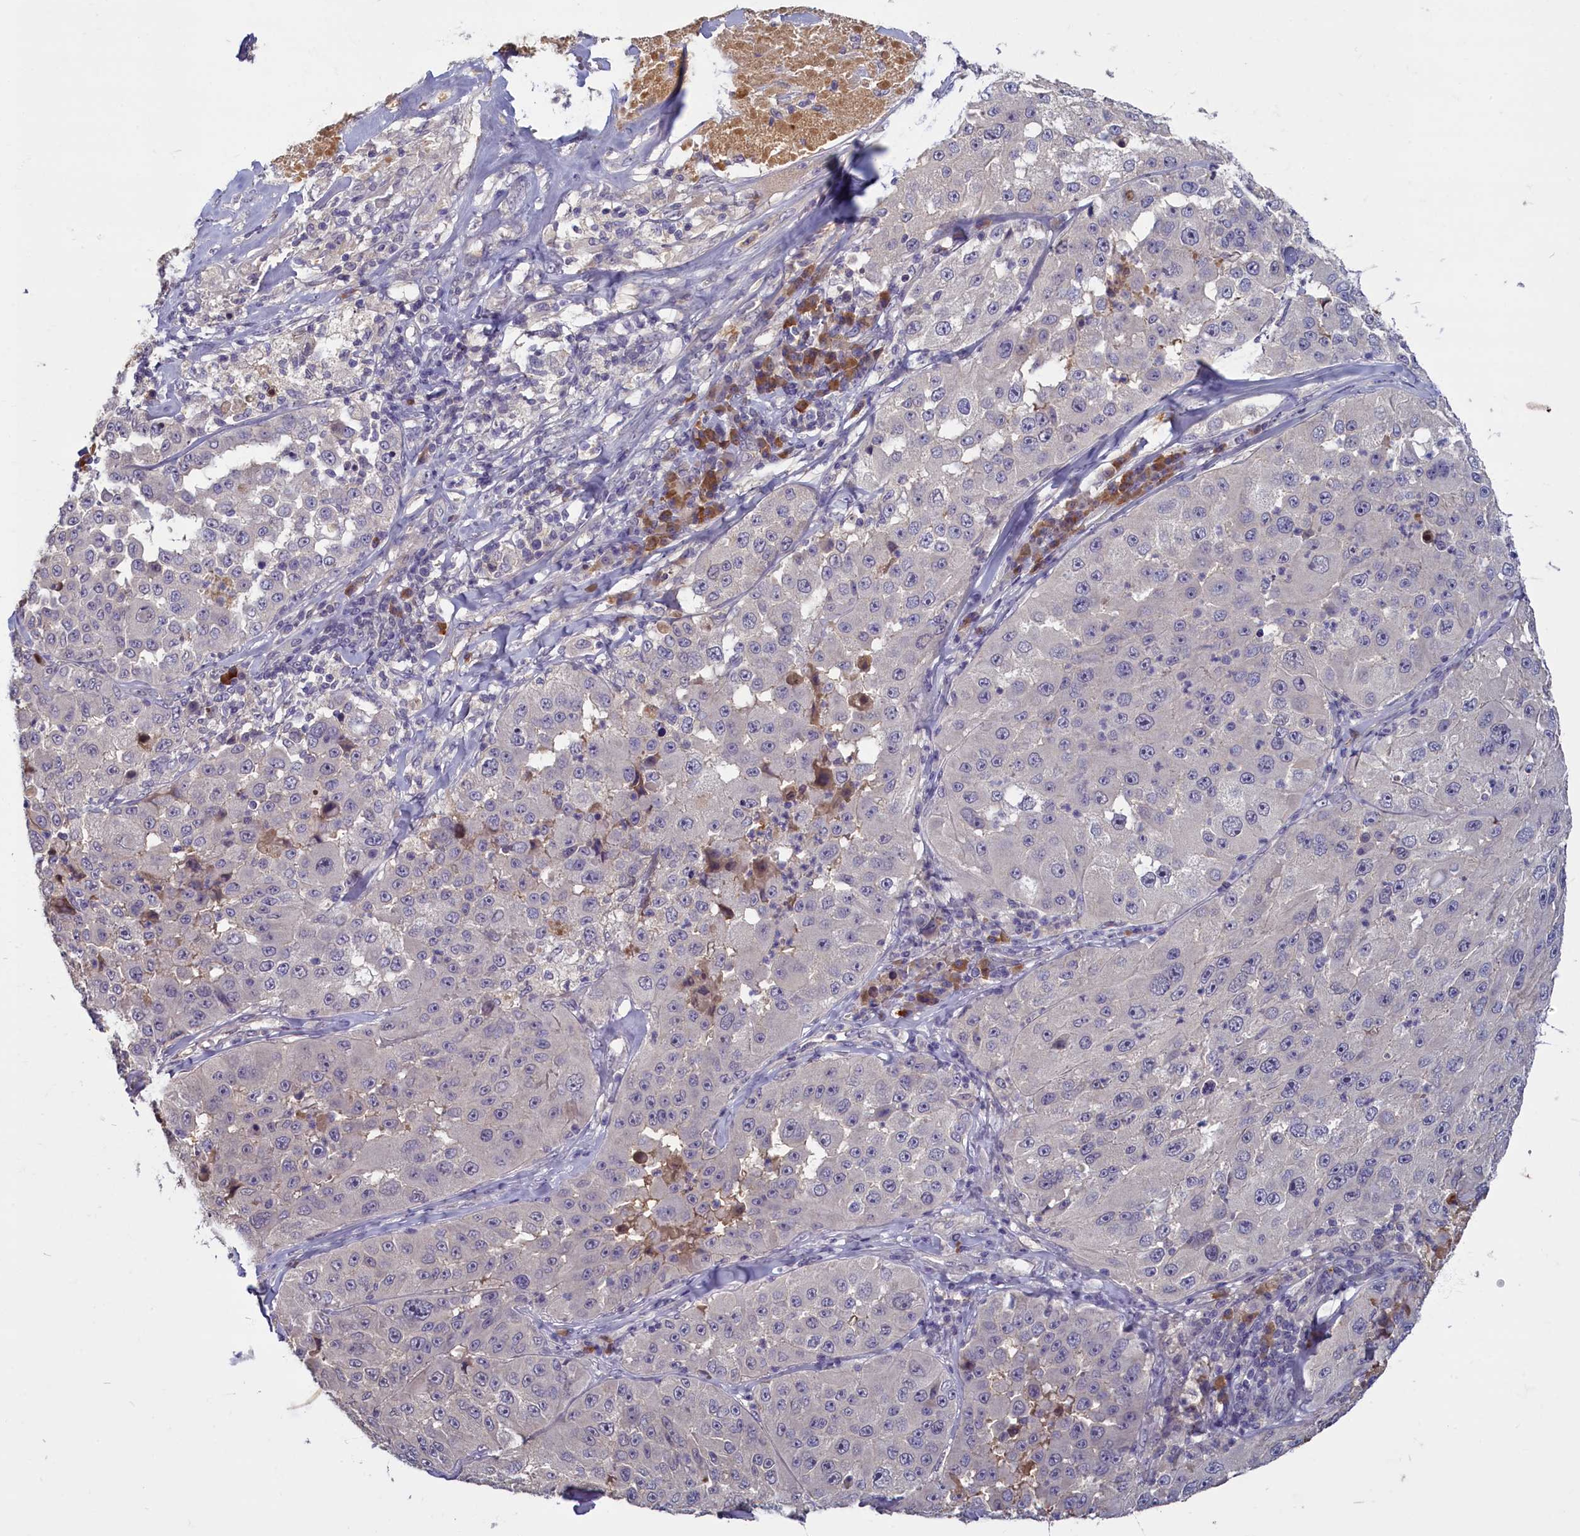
{"staining": {"intensity": "negative", "quantity": "none", "location": "none"}, "tissue": "melanoma", "cell_type": "Tumor cells", "image_type": "cancer", "snomed": [{"axis": "morphology", "description": "Malignant melanoma, Metastatic site"}, {"axis": "topography", "description": "Lymph node"}], "caption": "High magnification brightfield microscopy of malignant melanoma (metastatic site) stained with DAB (3,3'-diaminobenzidine) (brown) and counterstained with hematoxylin (blue): tumor cells show no significant expression.", "gene": "SV2C", "patient": {"sex": "male", "age": 62}}